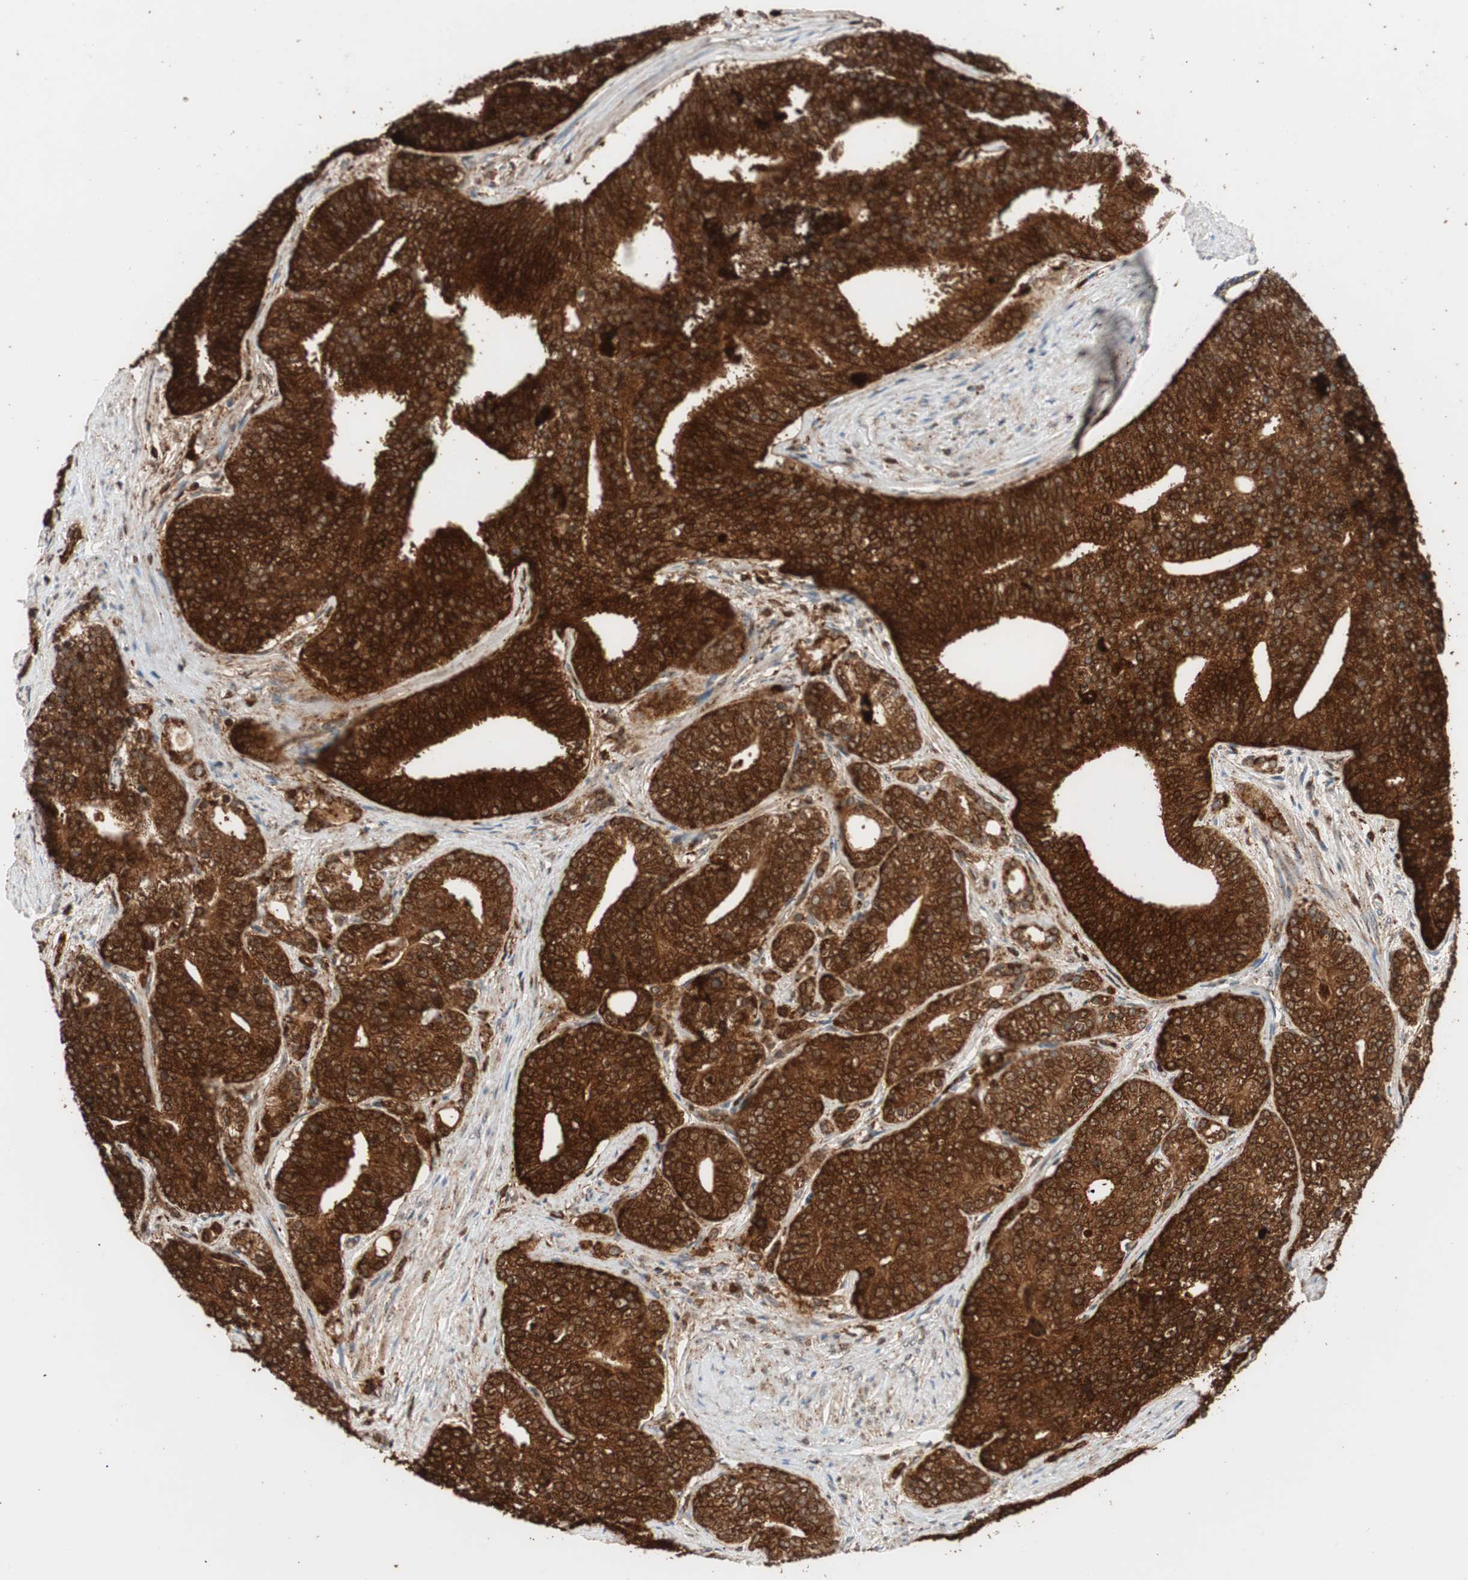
{"staining": {"intensity": "strong", "quantity": ">75%", "location": "cytoplasmic/membranous"}, "tissue": "prostate cancer", "cell_type": "Tumor cells", "image_type": "cancer", "snomed": [{"axis": "morphology", "description": "Adenocarcinoma, Low grade"}, {"axis": "topography", "description": "Prostate"}], "caption": "A micrograph of prostate low-grade adenocarcinoma stained for a protein reveals strong cytoplasmic/membranous brown staining in tumor cells.", "gene": "LAMP1", "patient": {"sex": "male", "age": 71}}